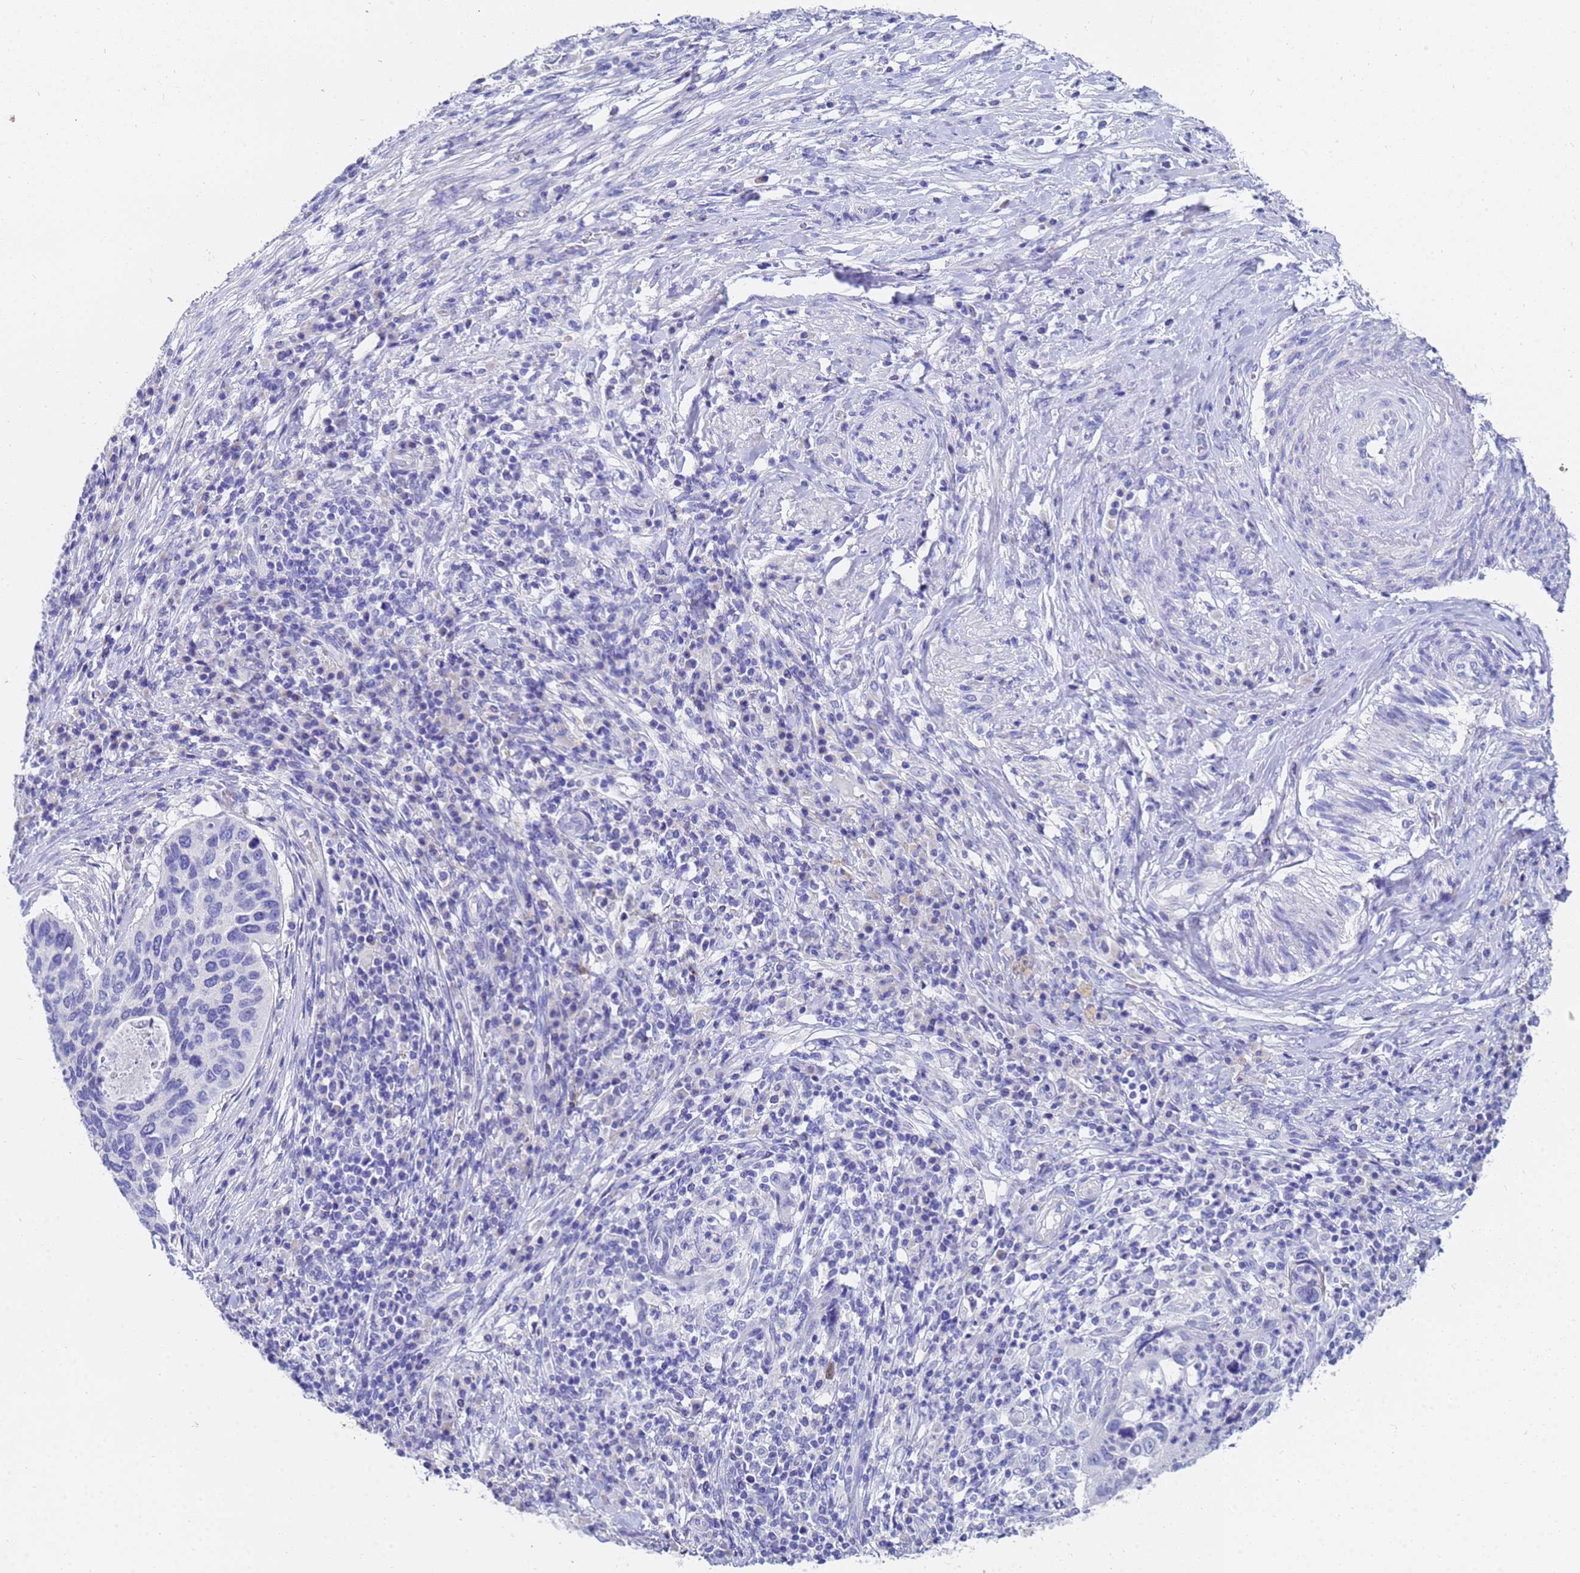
{"staining": {"intensity": "negative", "quantity": "none", "location": "none"}, "tissue": "cervical cancer", "cell_type": "Tumor cells", "image_type": "cancer", "snomed": [{"axis": "morphology", "description": "Squamous cell carcinoma, NOS"}, {"axis": "topography", "description": "Cervix"}], "caption": "Cervical squamous cell carcinoma was stained to show a protein in brown. There is no significant positivity in tumor cells.", "gene": "C2orf72", "patient": {"sex": "female", "age": 38}}